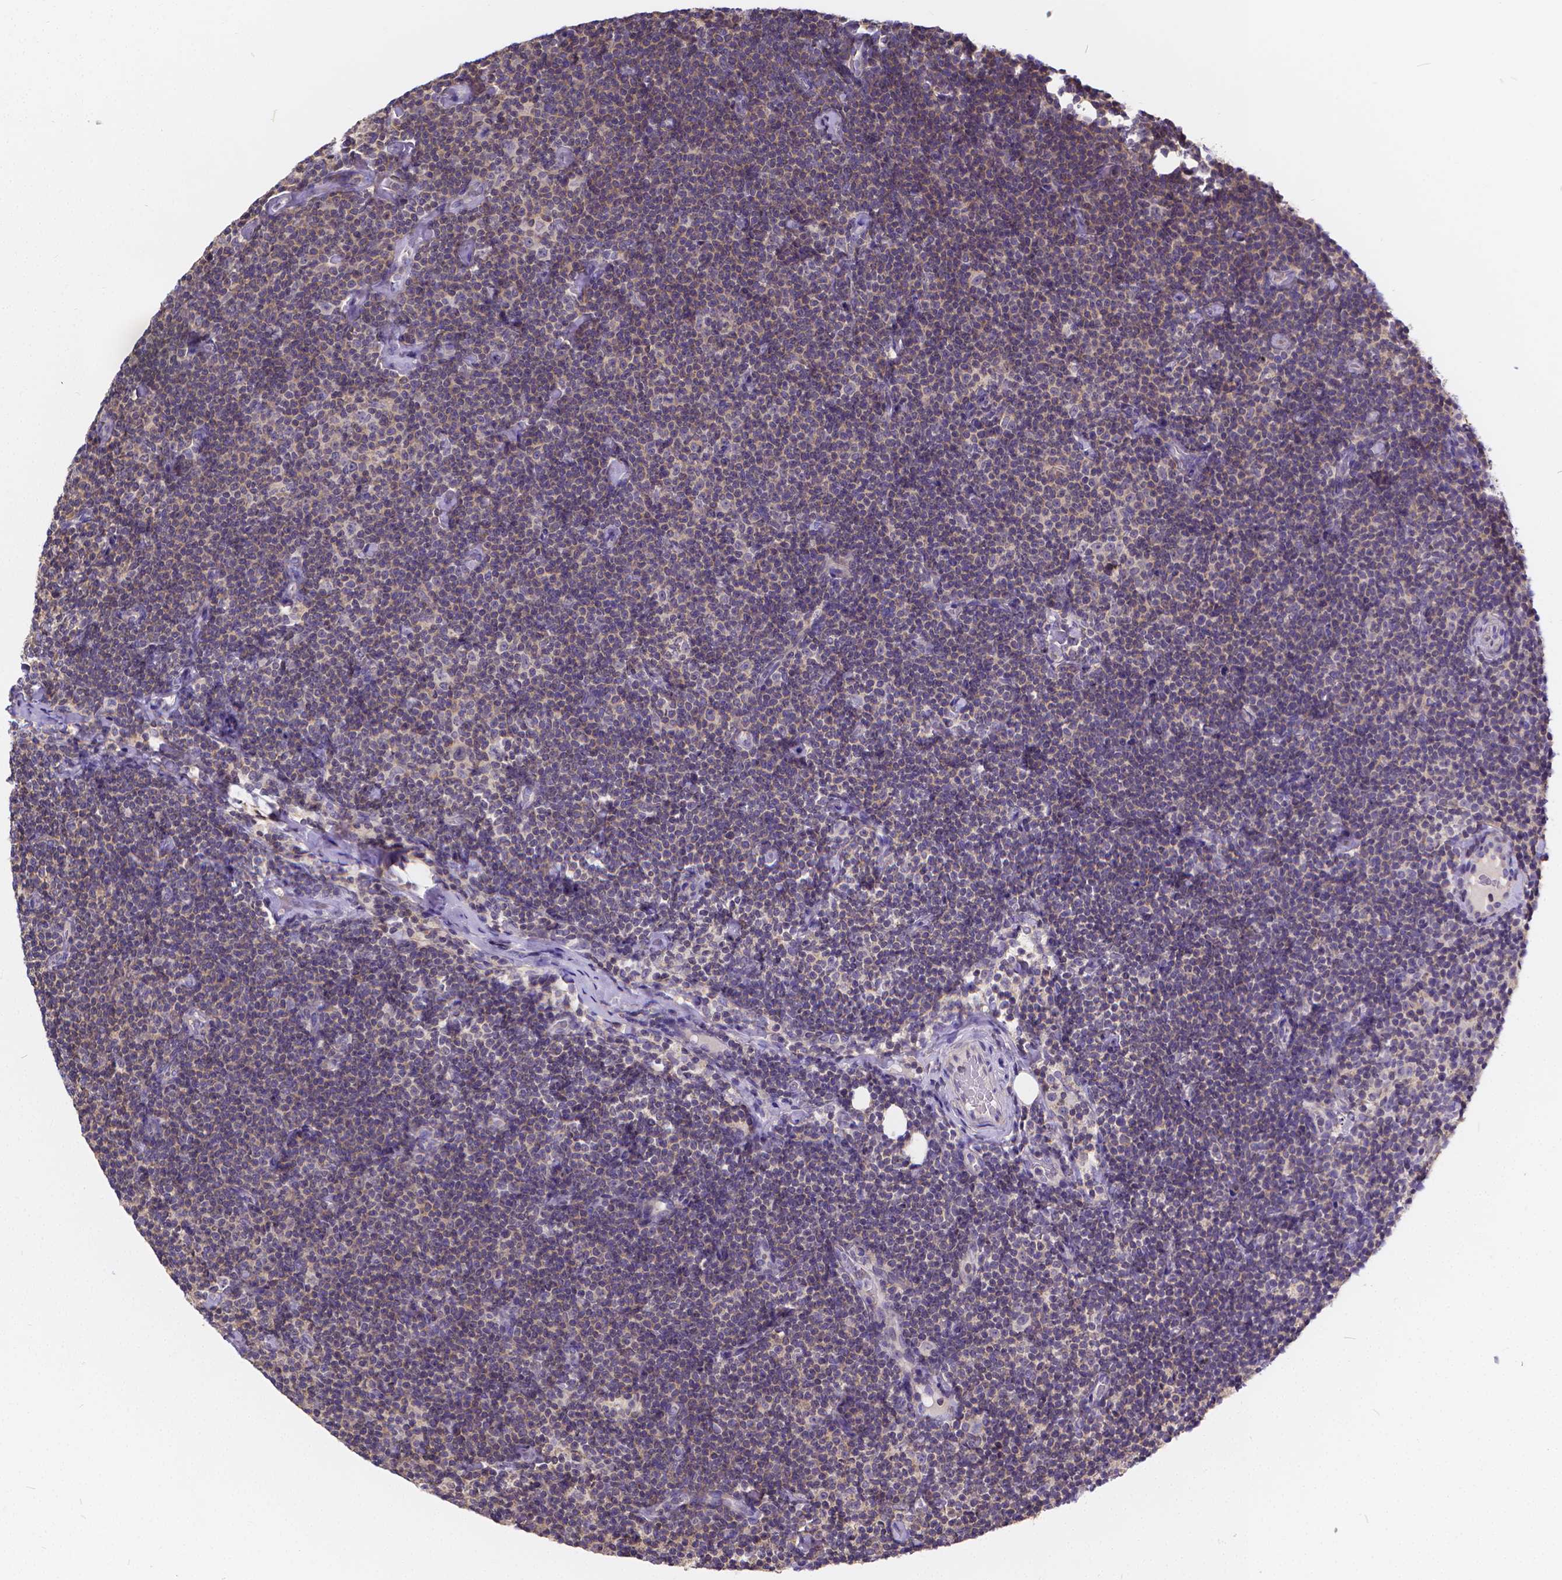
{"staining": {"intensity": "negative", "quantity": "none", "location": "none"}, "tissue": "lymphoma", "cell_type": "Tumor cells", "image_type": "cancer", "snomed": [{"axis": "morphology", "description": "Malignant lymphoma, non-Hodgkin's type, Low grade"}, {"axis": "topography", "description": "Lymph node"}], "caption": "Tumor cells are negative for protein expression in human lymphoma.", "gene": "GLRB", "patient": {"sex": "male", "age": 81}}